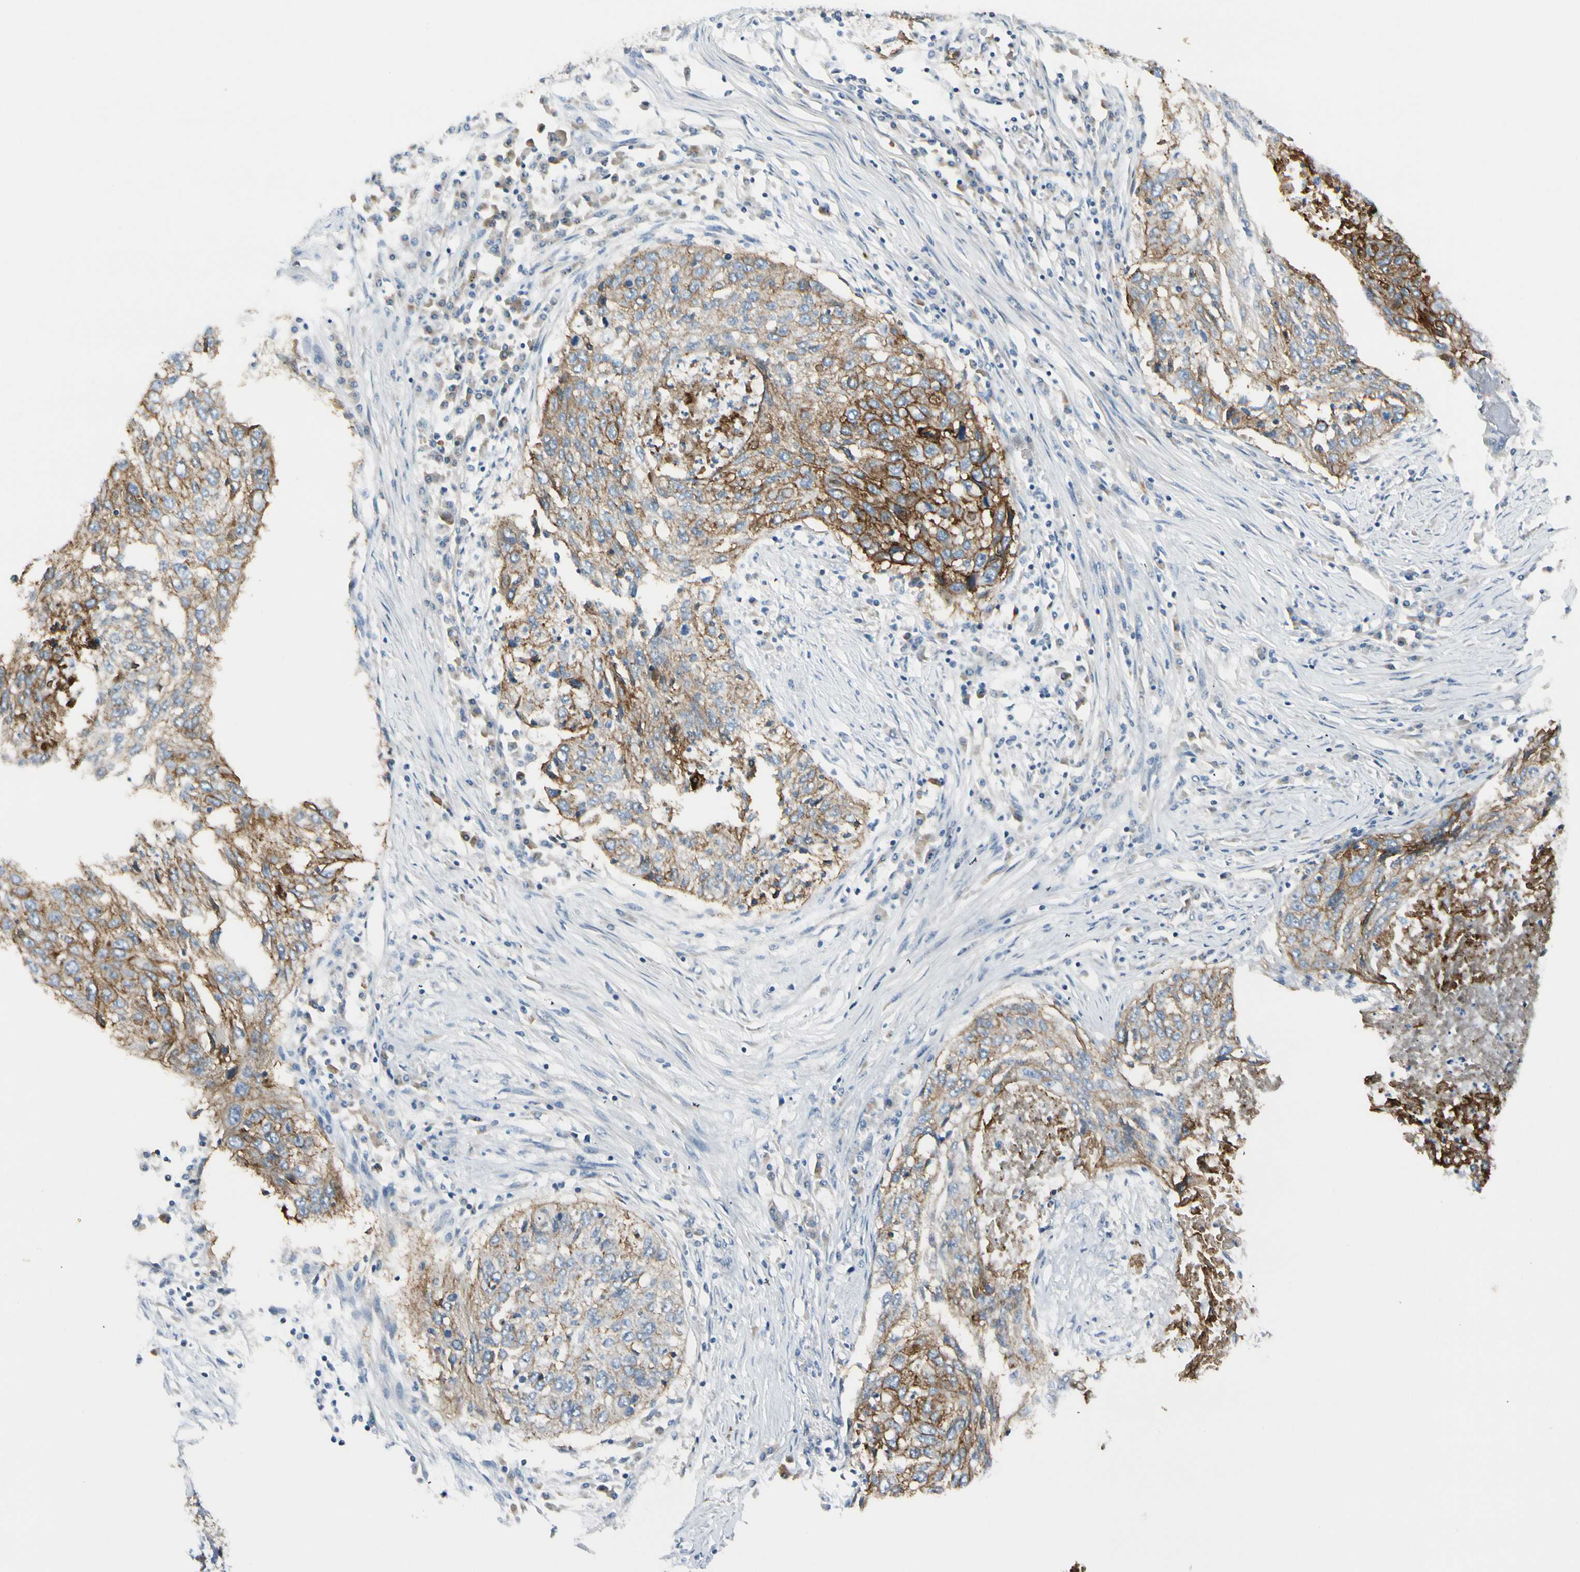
{"staining": {"intensity": "moderate", "quantity": ">75%", "location": "cytoplasmic/membranous"}, "tissue": "lung cancer", "cell_type": "Tumor cells", "image_type": "cancer", "snomed": [{"axis": "morphology", "description": "Squamous cell carcinoma, NOS"}, {"axis": "topography", "description": "Lung"}], "caption": "Immunohistochemical staining of human lung cancer reveals moderate cytoplasmic/membranous protein expression in approximately >75% of tumor cells. (Brightfield microscopy of DAB IHC at high magnification).", "gene": "ITGA3", "patient": {"sex": "female", "age": 63}}